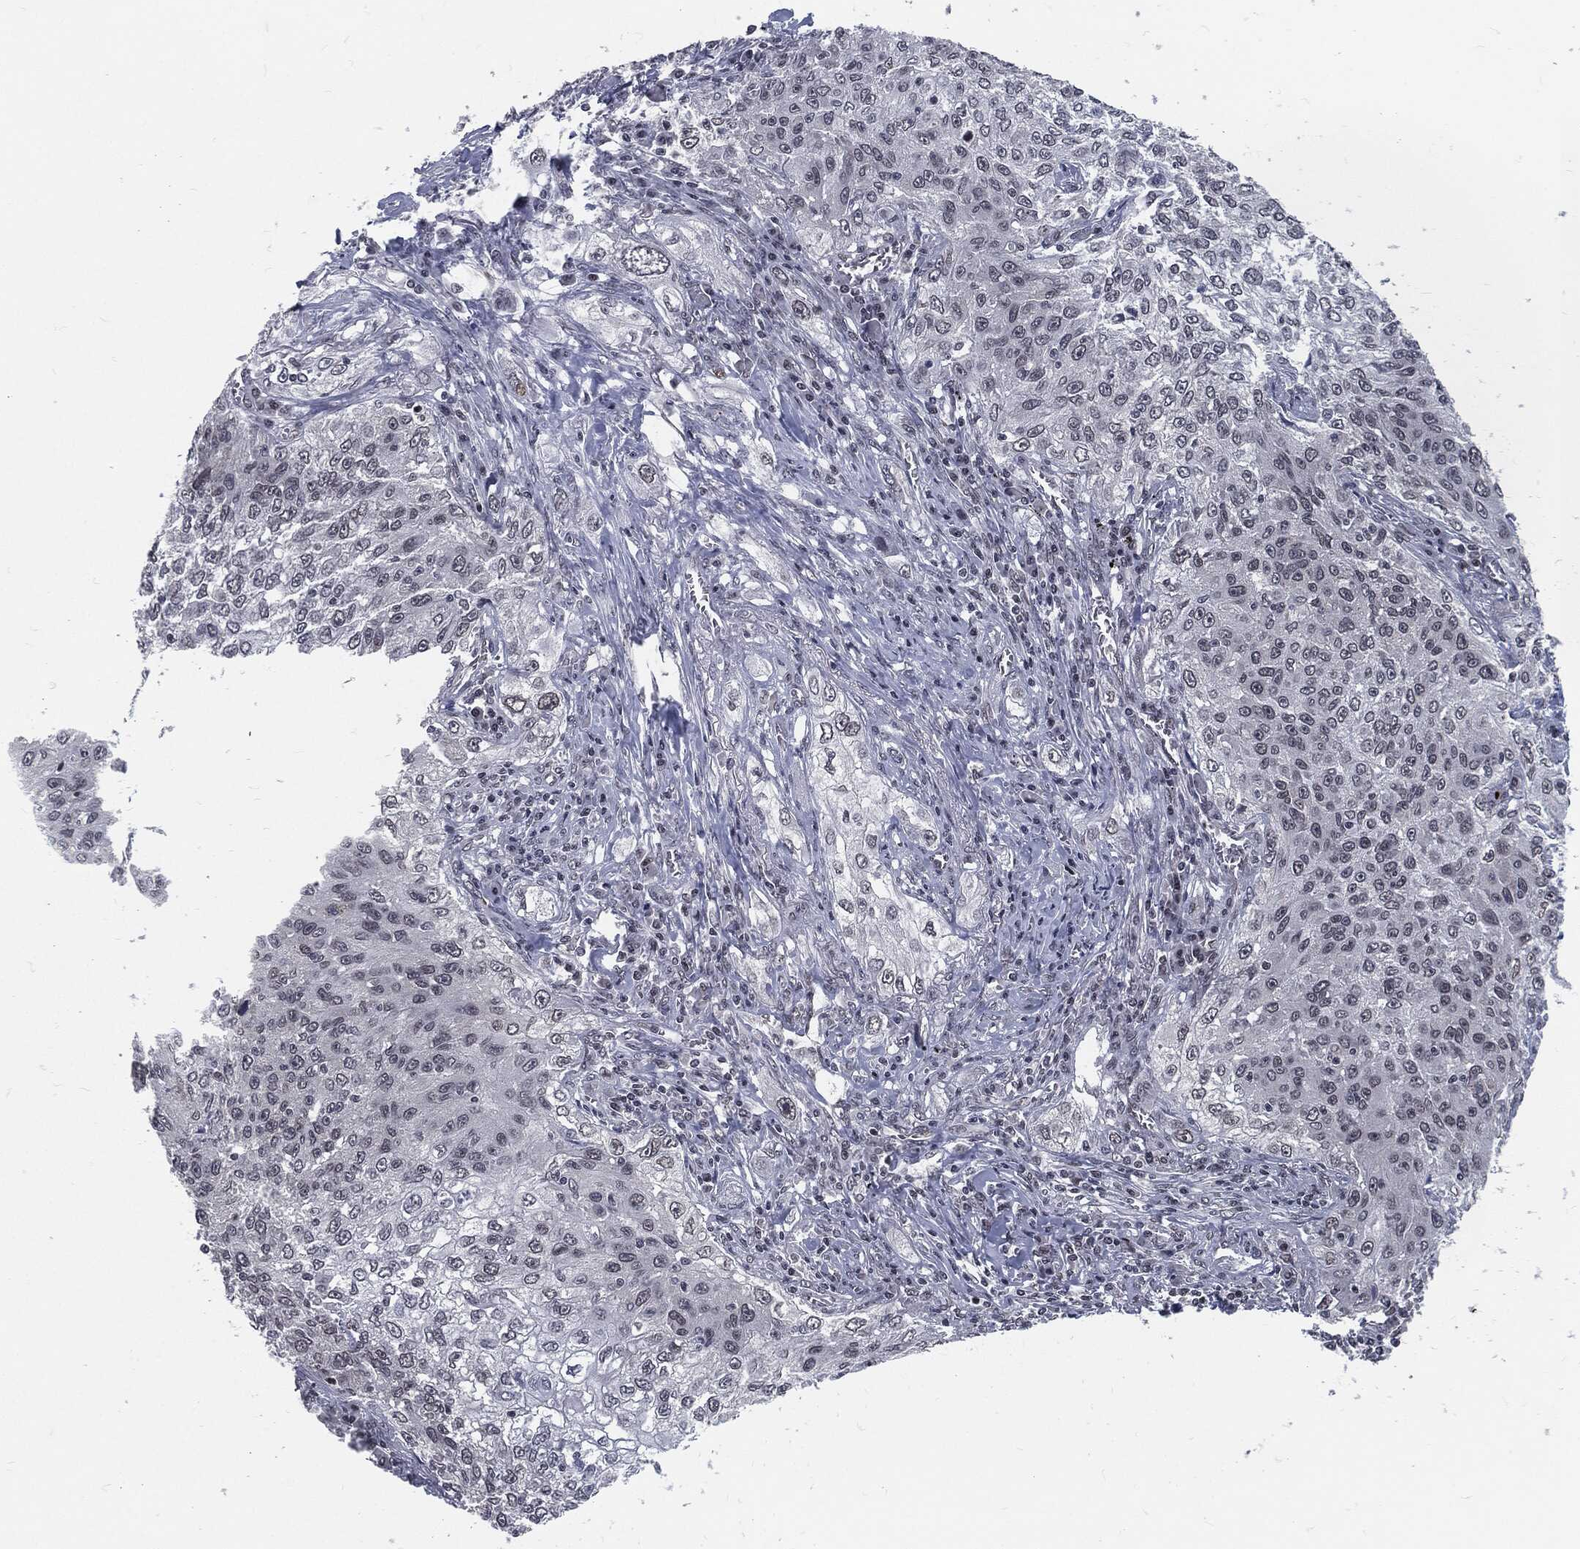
{"staining": {"intensity": "negative", "quantity": "none", "location": "none"}, "tissue": "lung cancer", "cell_type": "Tumor cells", "image_type": "cancer", "snomed": [{"axis": "morphology", "description": "Squamous cell carcinoma, NOS"}, {"axis": "topography", "description": "Lung"}], "caption": "An immunohistochemistry histopathology image of squamous cell carcinoma (lung) is shown. There is no staining in tumor cells of squamous cell carcinoma (lung). (DAB (3,3'-diaminobenzidine) IHC visualized using brightfield microscopy, high magnification).", "gene": "ANXA1", "patient": {"sex": "female", "age": 69}}